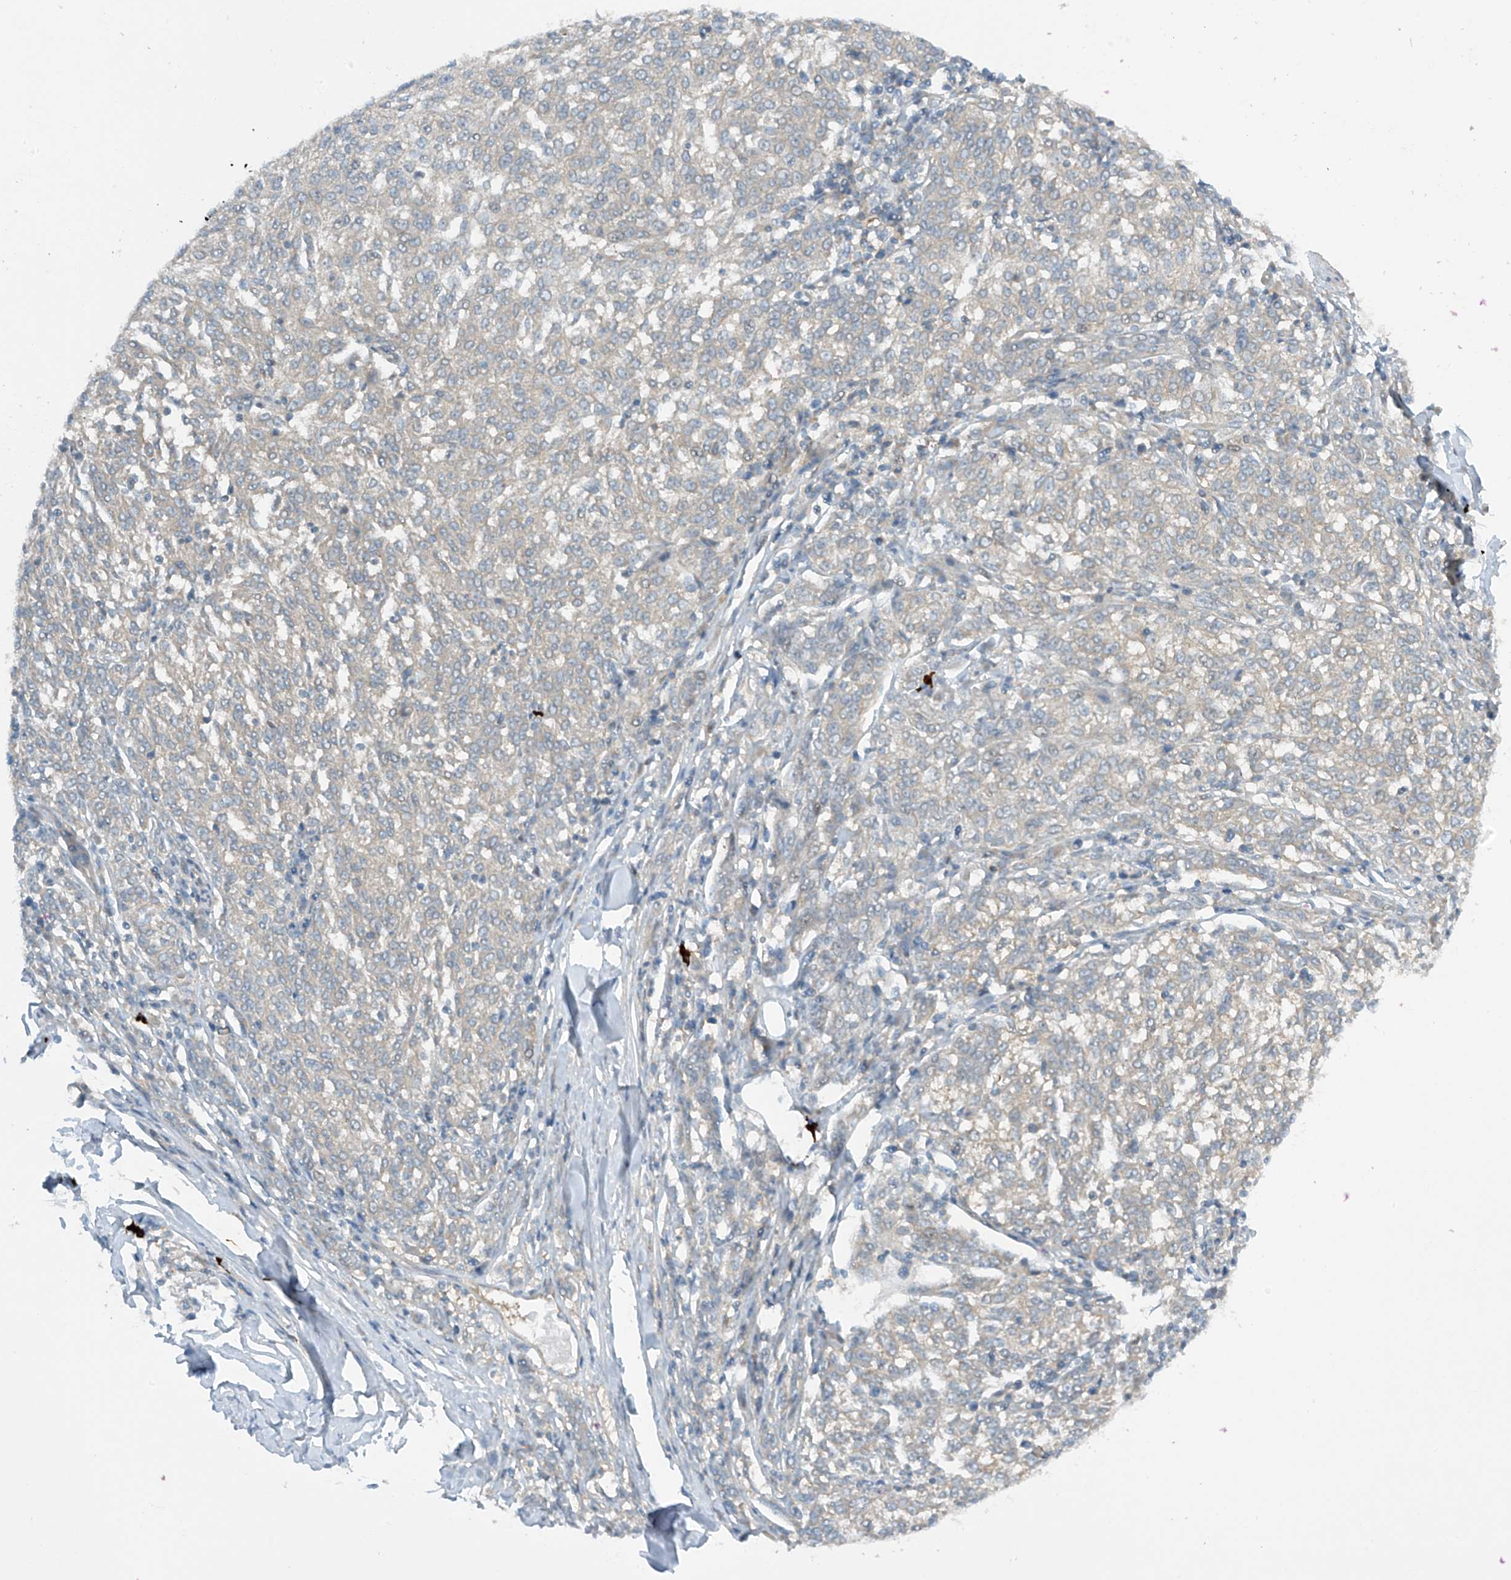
{"staining": {"intensity": "negative", "quantity": "none", "location": "none"}, "tissue": "melanoma", "cell_type": "Tumor cells", "image_type": "cancer", "snomed": [{"axis": "morphology", "description": "Malignant melanoma, NOS"}, {"axis": "topography", "description": "Skin"}], "caption": "There is no significant expression in tumor cells of malignant melanoma.", "gene": "FSD1L", "patient": {"sex": "female", "age": 72}}